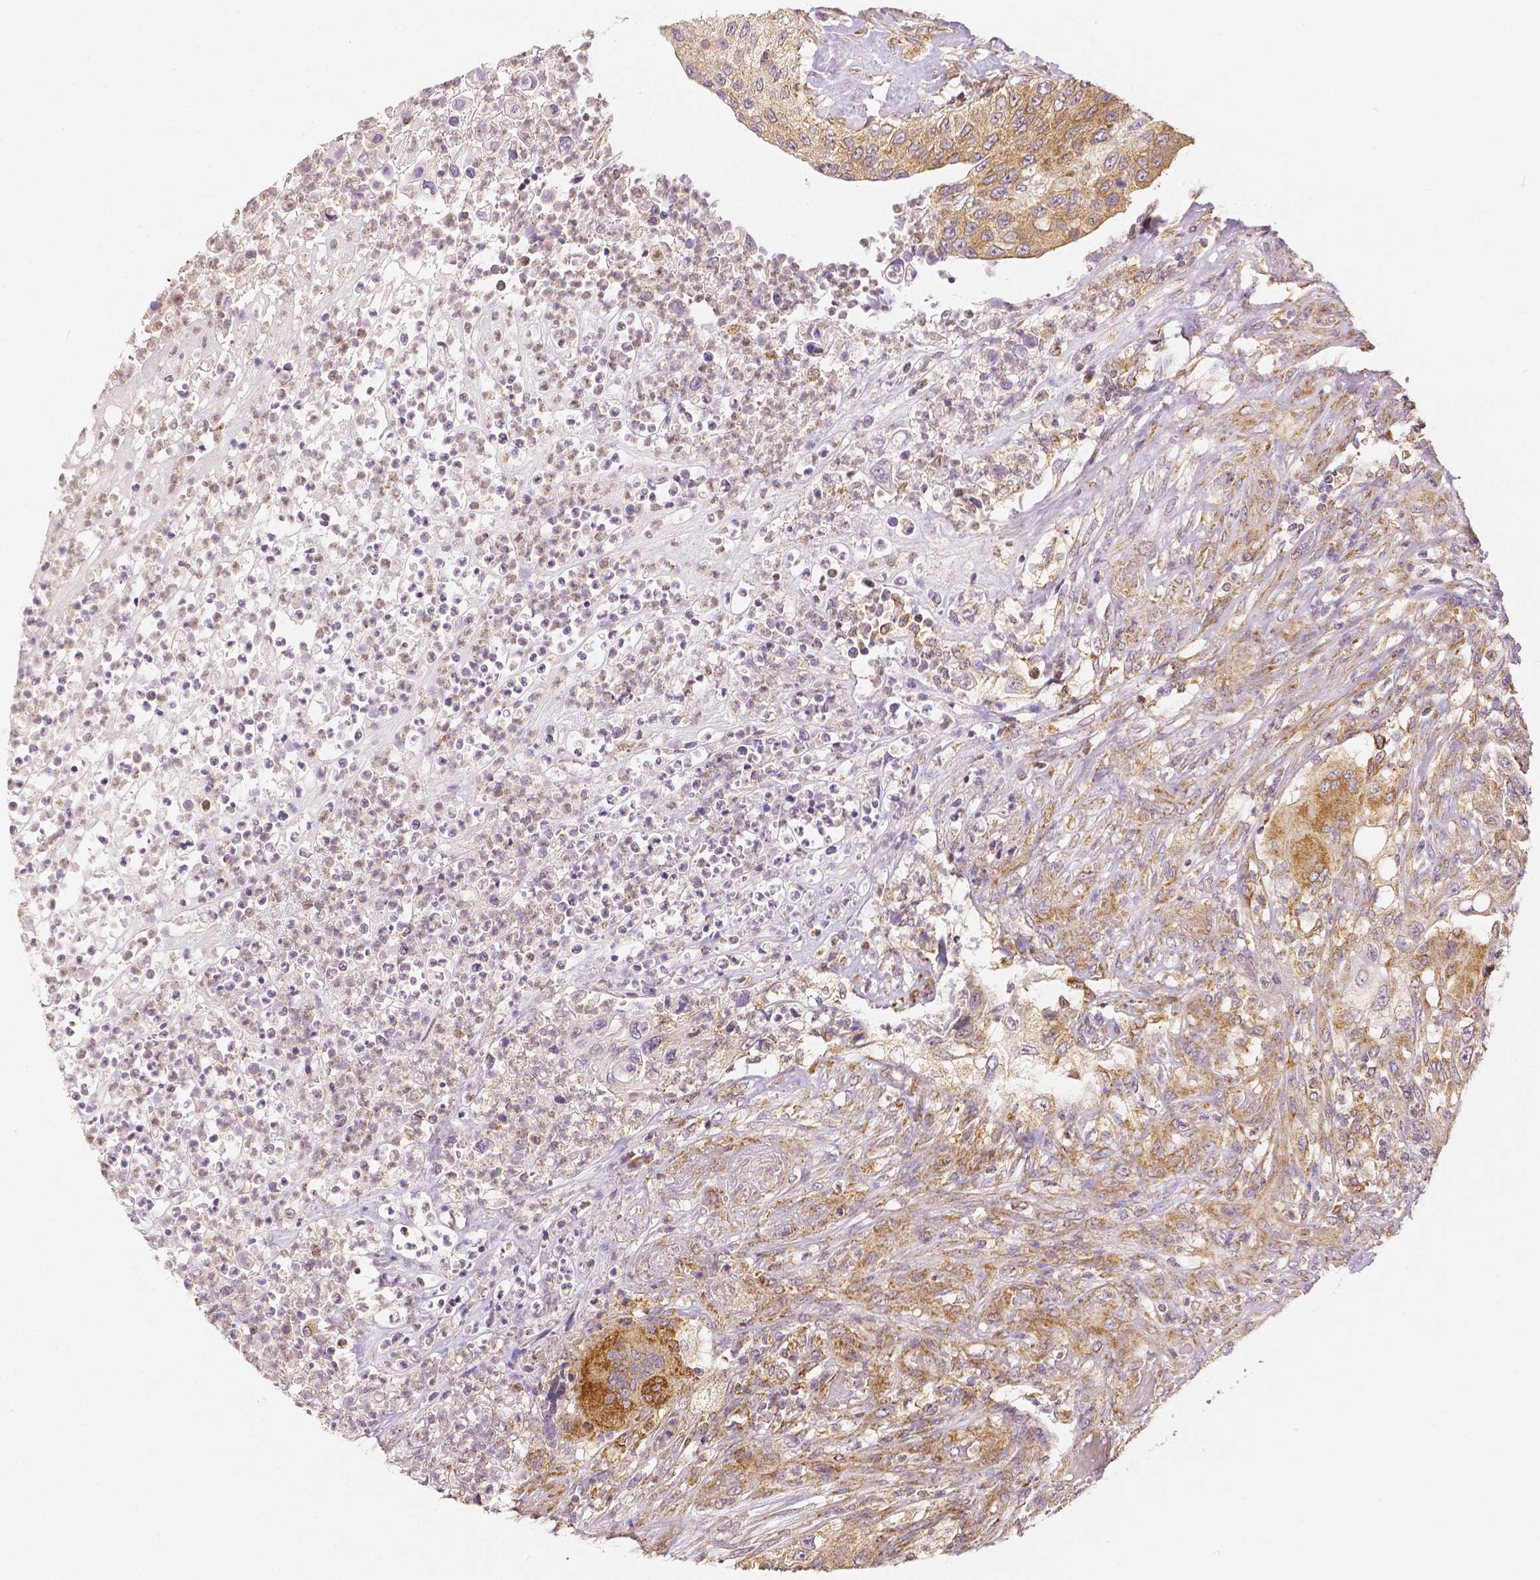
{"staining": {"intensity": "moderate", "quantity": ">75%", "location": "cytoplasmic/membranous"}, "tissue": "urothelial cancer", "cell_type": "Tumor cells", "image_type": "cancer", "snomed": [{"axis": "morphology", "description": "Urothelial carcinoma, High grade"}, {"axis": "topography", "description": "Urinary bladder"}], "caption": "Human urothelial cancer stained with a protein marker exhibits moderate staining in tumor cells.", "gene": "RHOT1", "patient": {"sex": "female", "age": 60}}